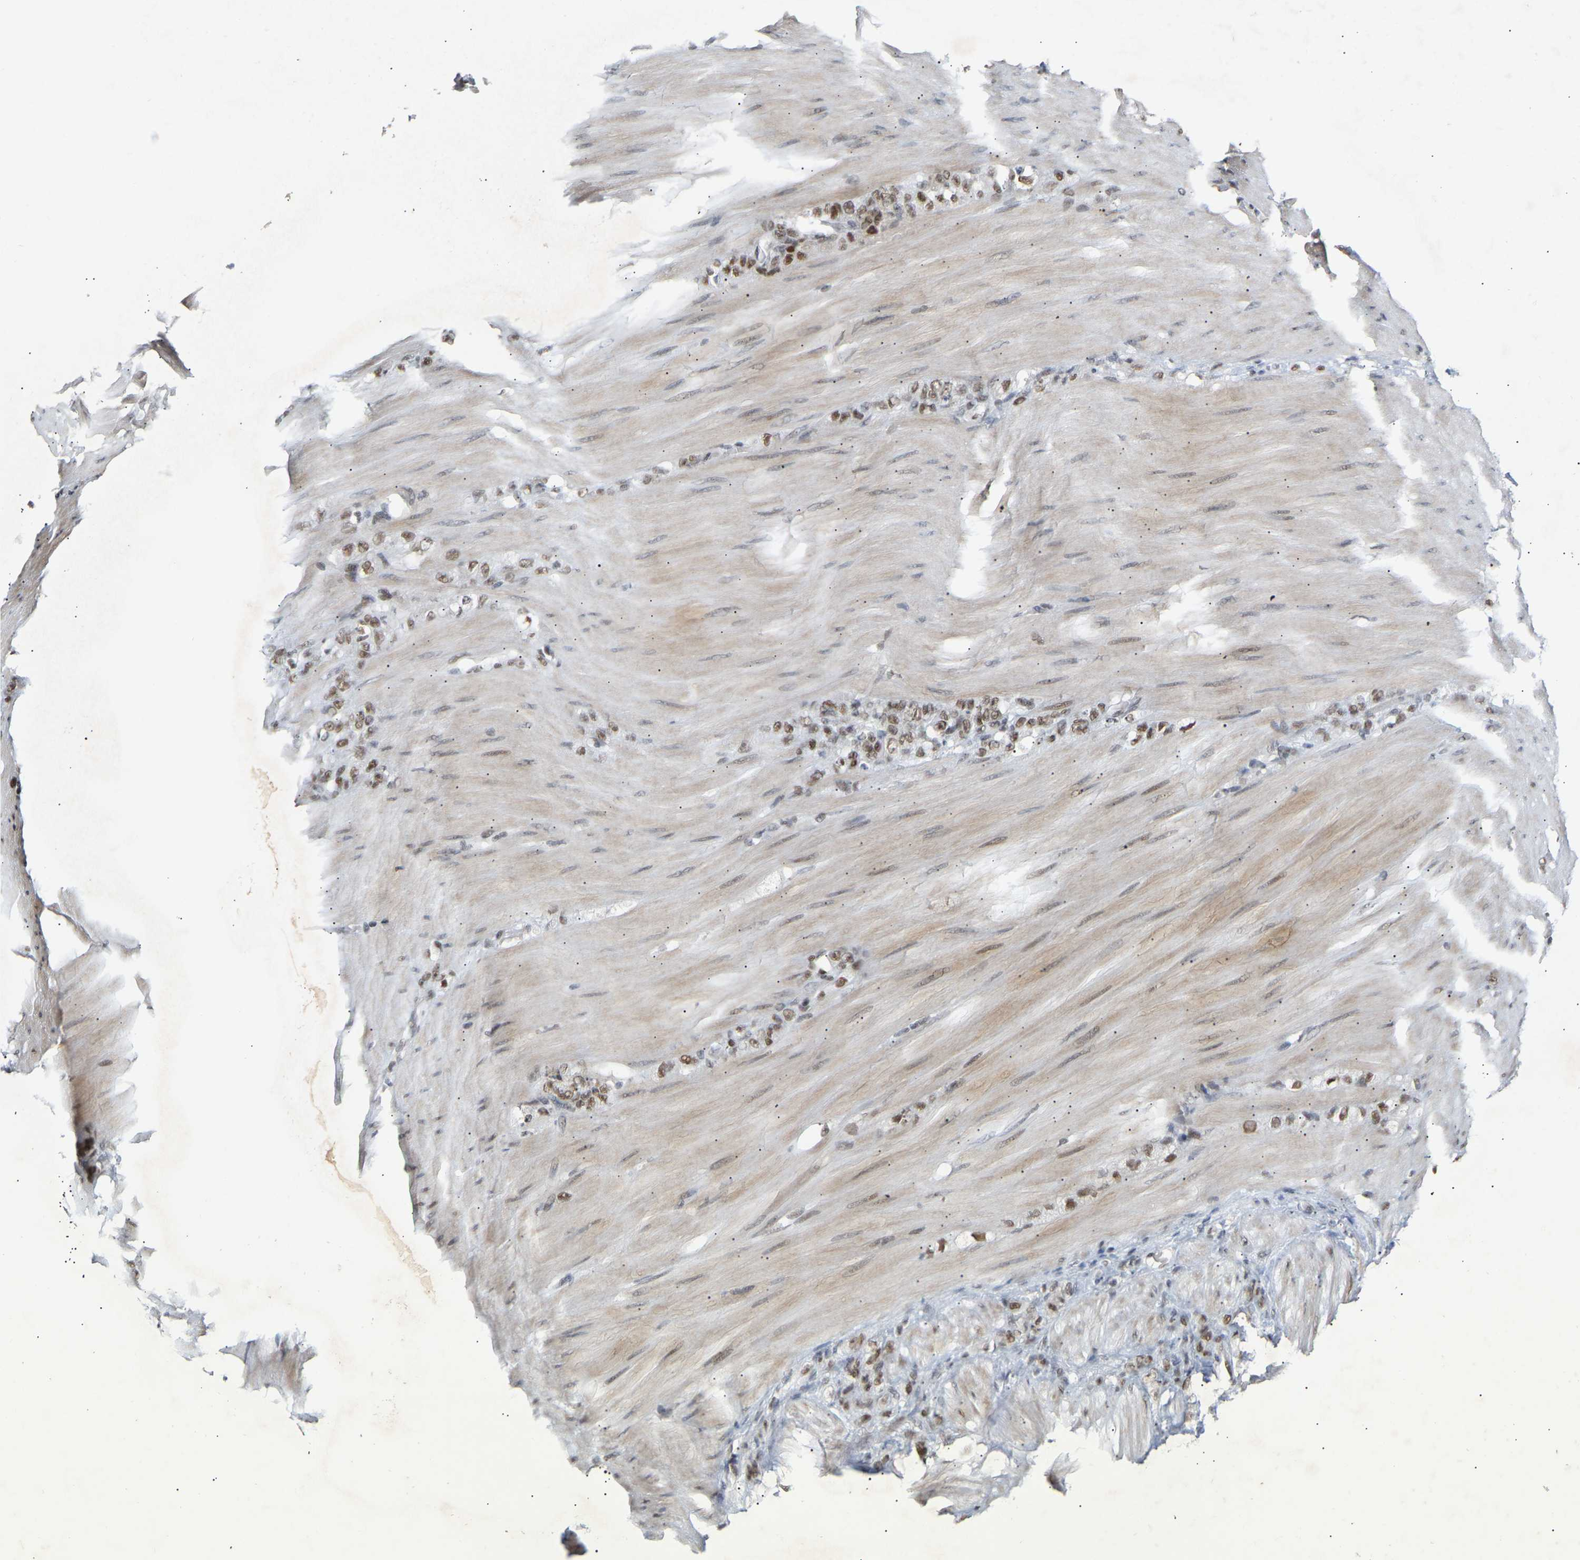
{"staining": {"intensity": "moderate", "quantity": ">75%", "location": "nuclear"}, "tissue": "stomach cancer", "cell_type": "Tumor cells", "image_type": "cancer", "snomed": [{"axis": "morphology", "description": "Normal tissue, NOS"}, {"axis": "morphology", "description": "Adenocarcinoma, NOS"}, {"axis": "topography", "description": "Stomach"}], "caption": "Approximately >75% of tumor cells in human adenocarcinoma (stomach) demonstrate moderate nuclear protein expression as visualized by brown immunohistochemical staining.", "gene": "NELFB", "patient": {"sex": "male", "age": 82}}